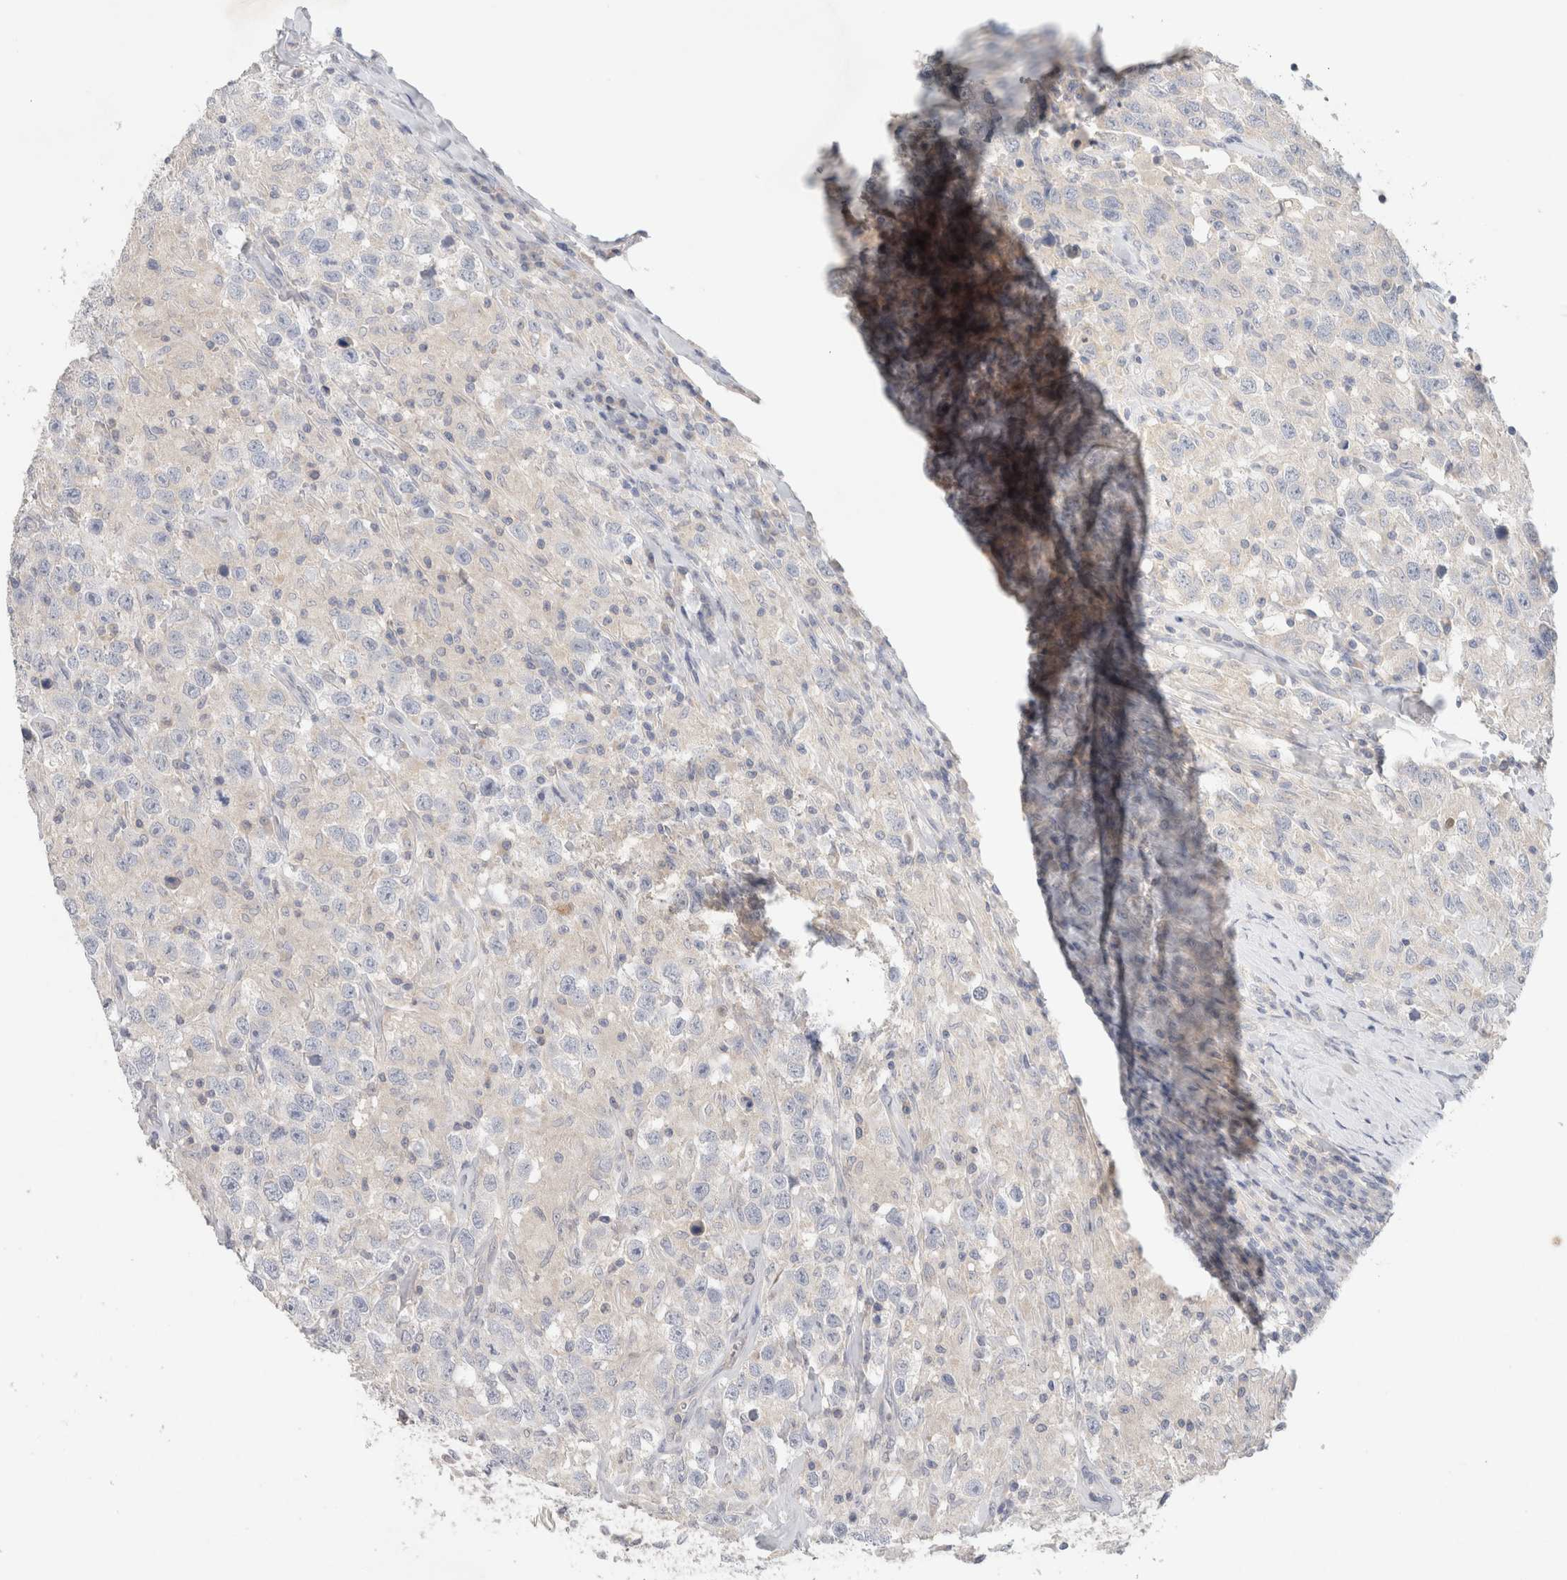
{"staining": {"intensity": "negative", "quantity": "none", "location": "none"}, "tissue": "testis cancer", "cell_type": "Tumor cells", "image_type": "cancer", "snomed": [{"axis": "morphology", "description": "Seminoma, NOS"}, {"axis": "topography", "description": "Testis"}], "caption": "A high-resolution micrograph shows immunohistochemistry staining of seminoma (testis), which displays no significant expression in tumor cells.", "gene": "MPP2", "patient": {"sex": "male", "age": 41}}